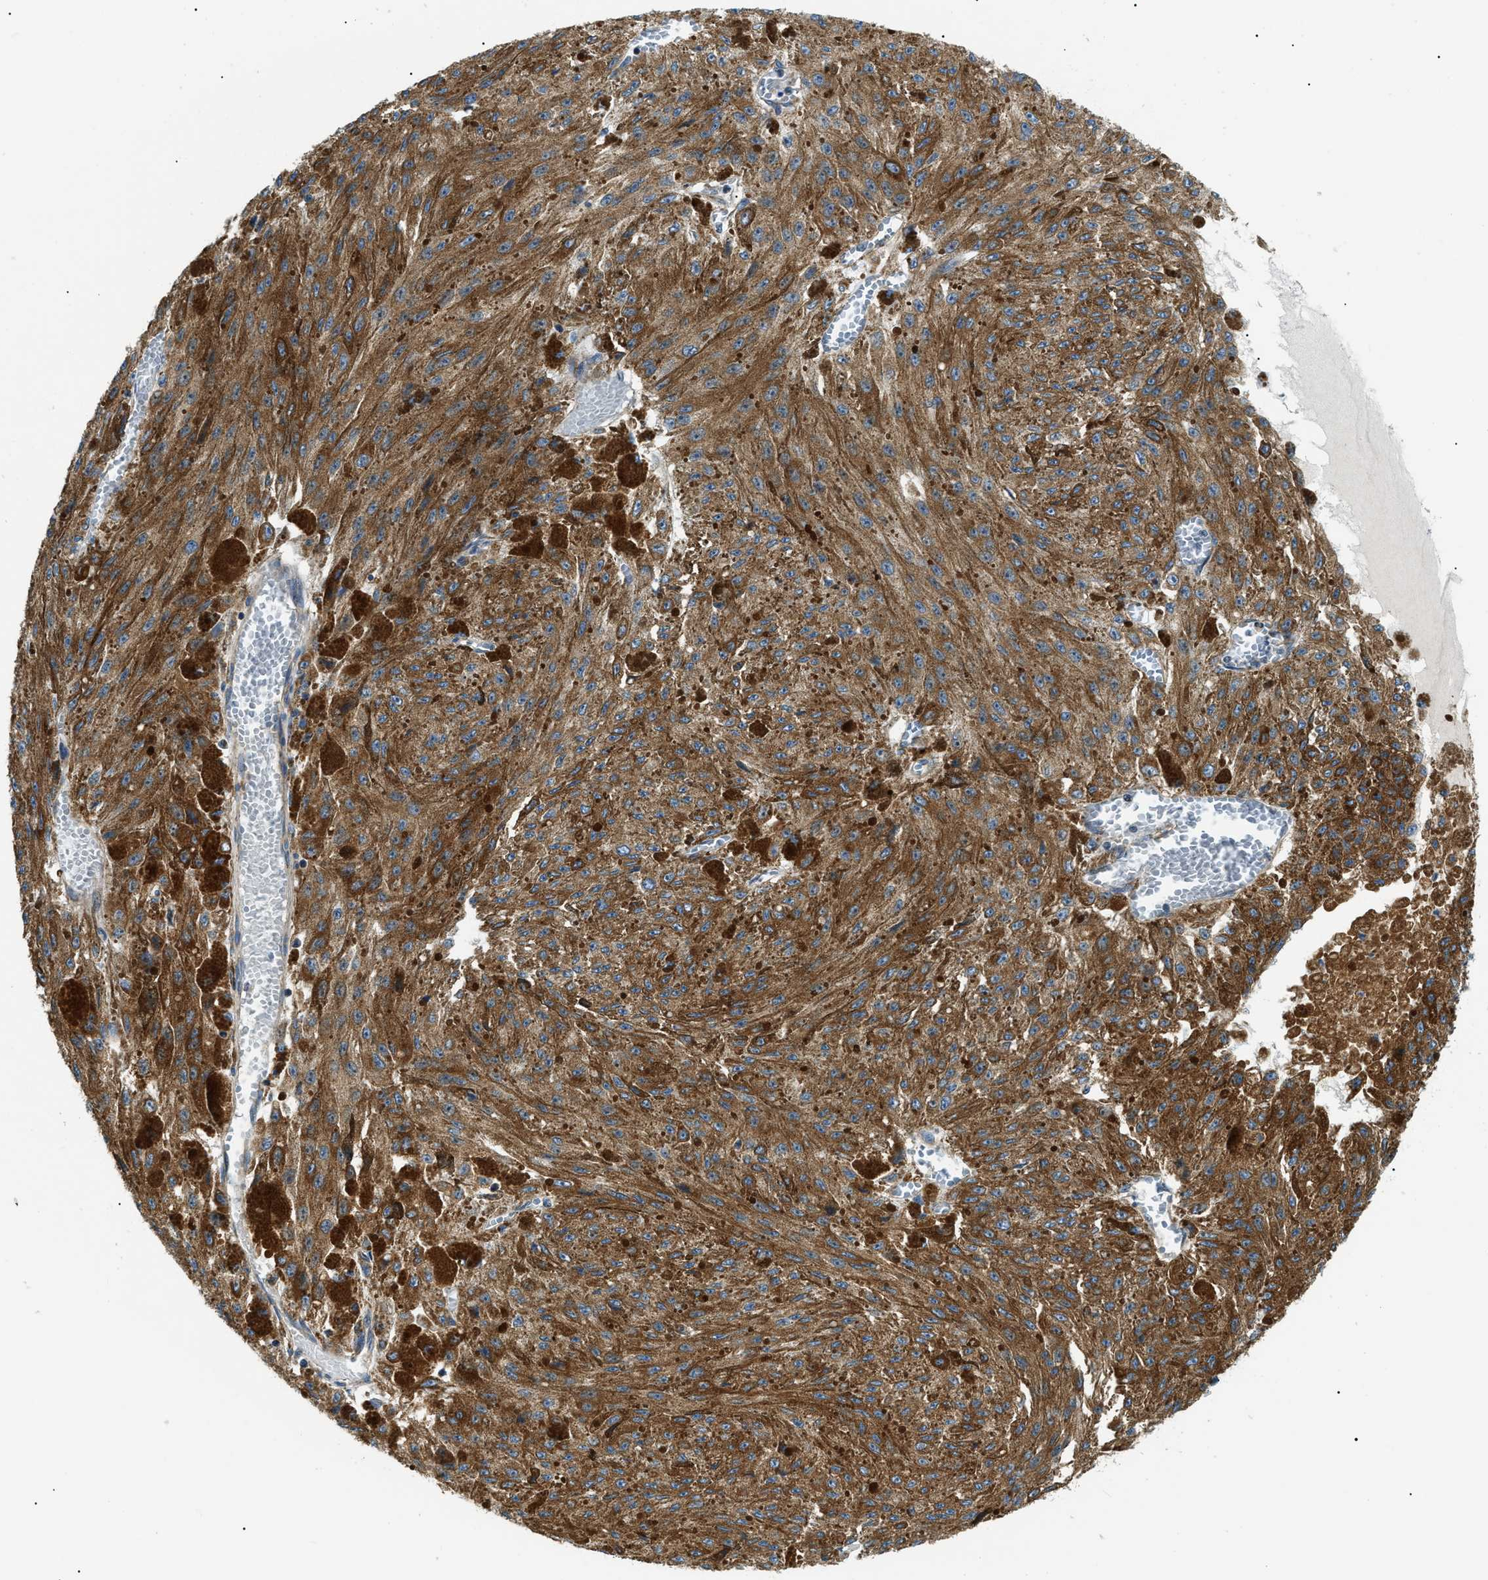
{"staining": {"intensity": "moderate", "quantity": ">75%", "location": "cytoplasmic/membranous"}, "tissue": "melanoma", "cell_type": "Tumor cells", "image_type": "cancer", "snomed": [{"axis": "morphology", "description": "Malignant melanoma, NOS"}, {"axis": "topography", "description": "Other"}], "caption": "A brown stain highlights moderate cytoplasmic/membranous expression of a protein in malignant melanoma tumor cells. (brown staining indicates protein expression, while blue staining denotes nuclei).", "gene": "SRPK1", "patient": {"sex": "male", "age": 79}}